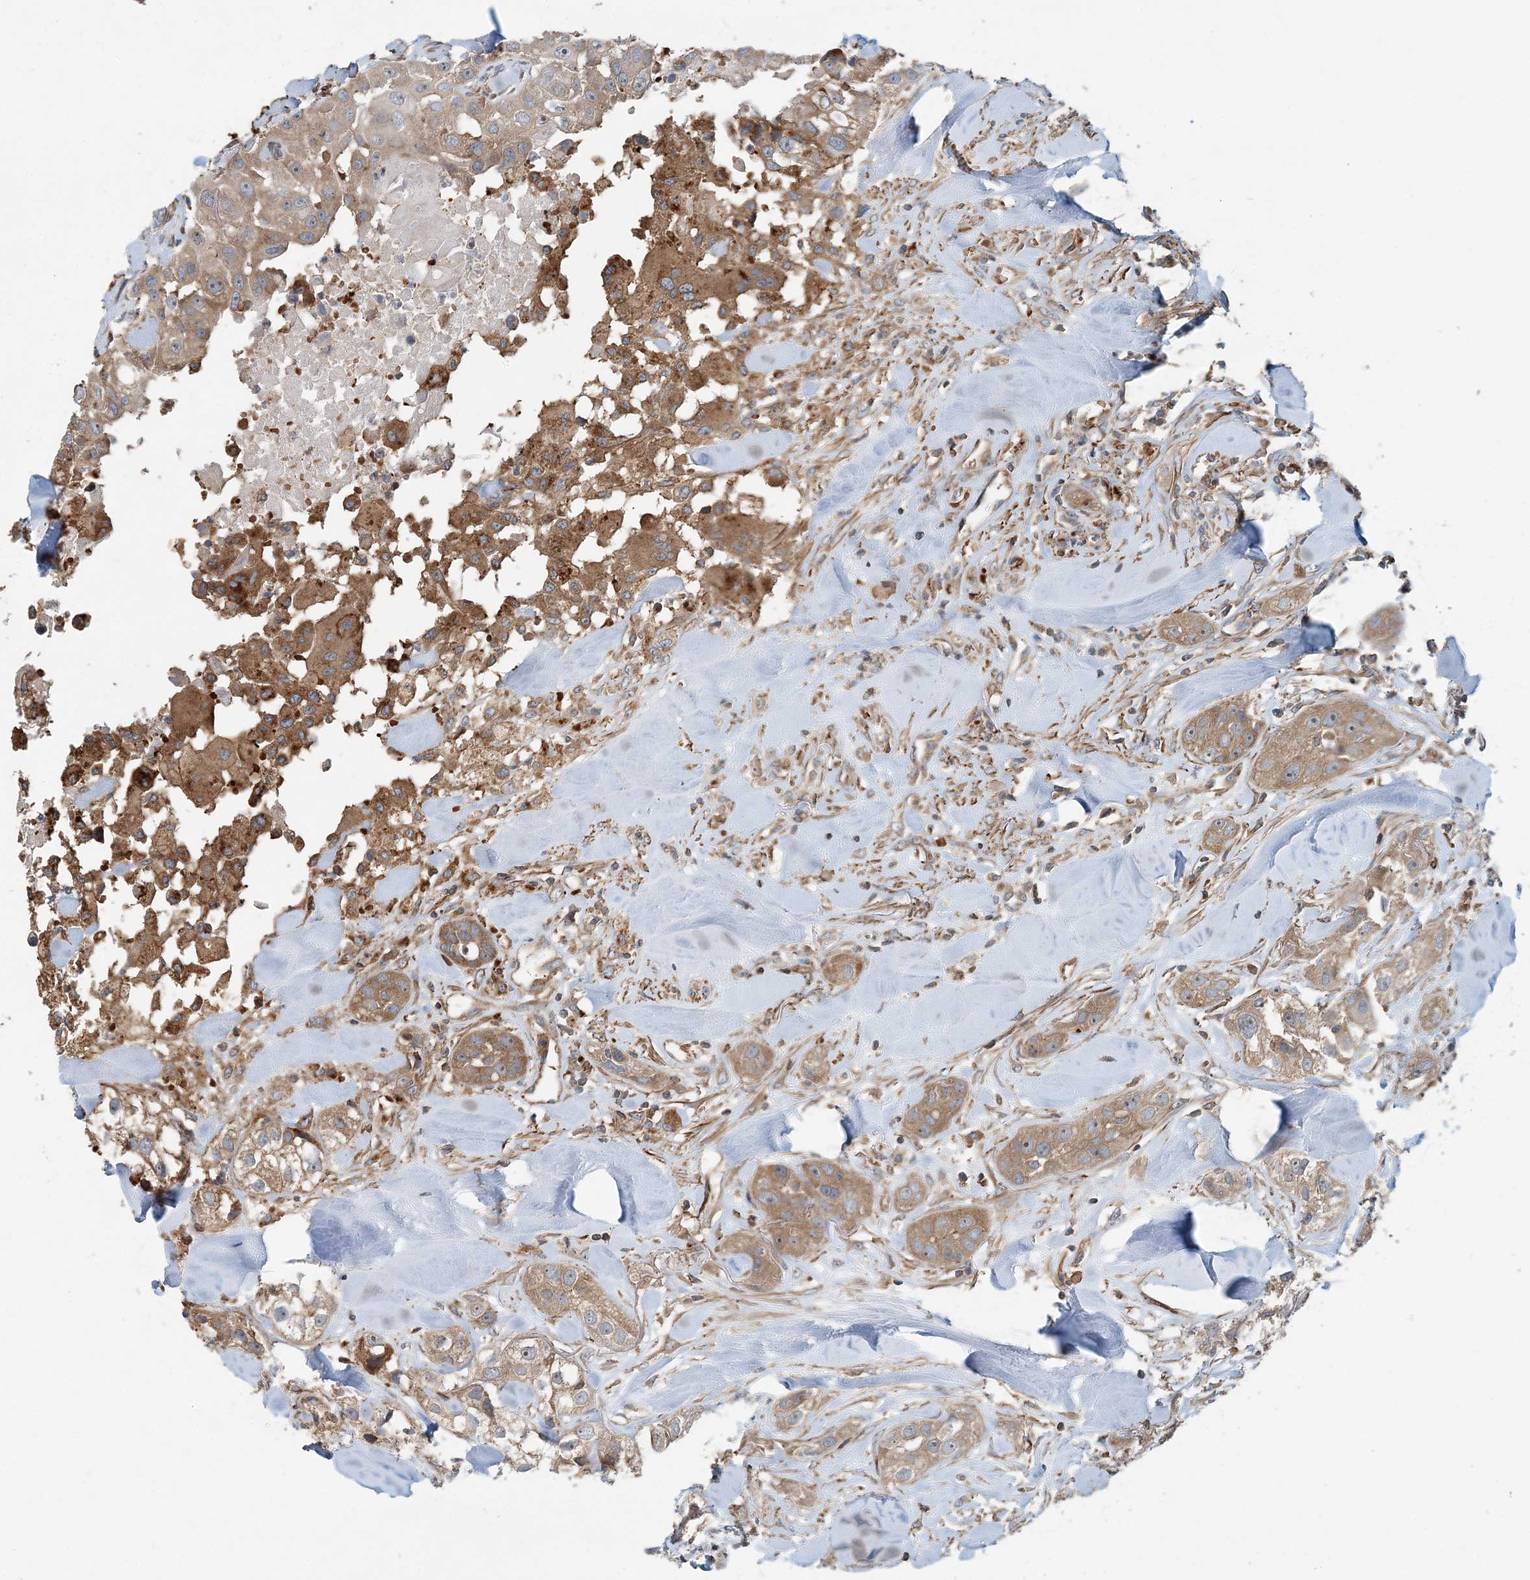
{"staining": {"intensity": "moderate", "quantity": ">75%", "location": "cytoplasmic/membranous,nuclear"}, "tissue": "head and neck cancer", "cell_type": "Tumor cells", "image_type": "cancer", "snomed": [{"axis": "morphology", "description": "Normal tissue, NOS"}, {"axis": "morphology", "description": "Squamous cell carcinoma, NOS"}, {"axis": "topography", "description": "Skeletal muscle"}, {"axis": "topography", "description": "Head-Neck"}], "caption": "Protein expression by immunohistochemistry (IHC) demonstrates moderate cytoplasmic/membranous and nuclear expression in about >75% of tumor cells in squamous cell carcinoma (head and neck). The staining was performed using DAB (3,3'-diaminobenzidine) to visualize the protein expression in brown, while the nuclei were stained in blue with hematoxylin (Magnification: 20x).", "gene": "TTI1", "patient": {"sex": "male", "age": 51}}